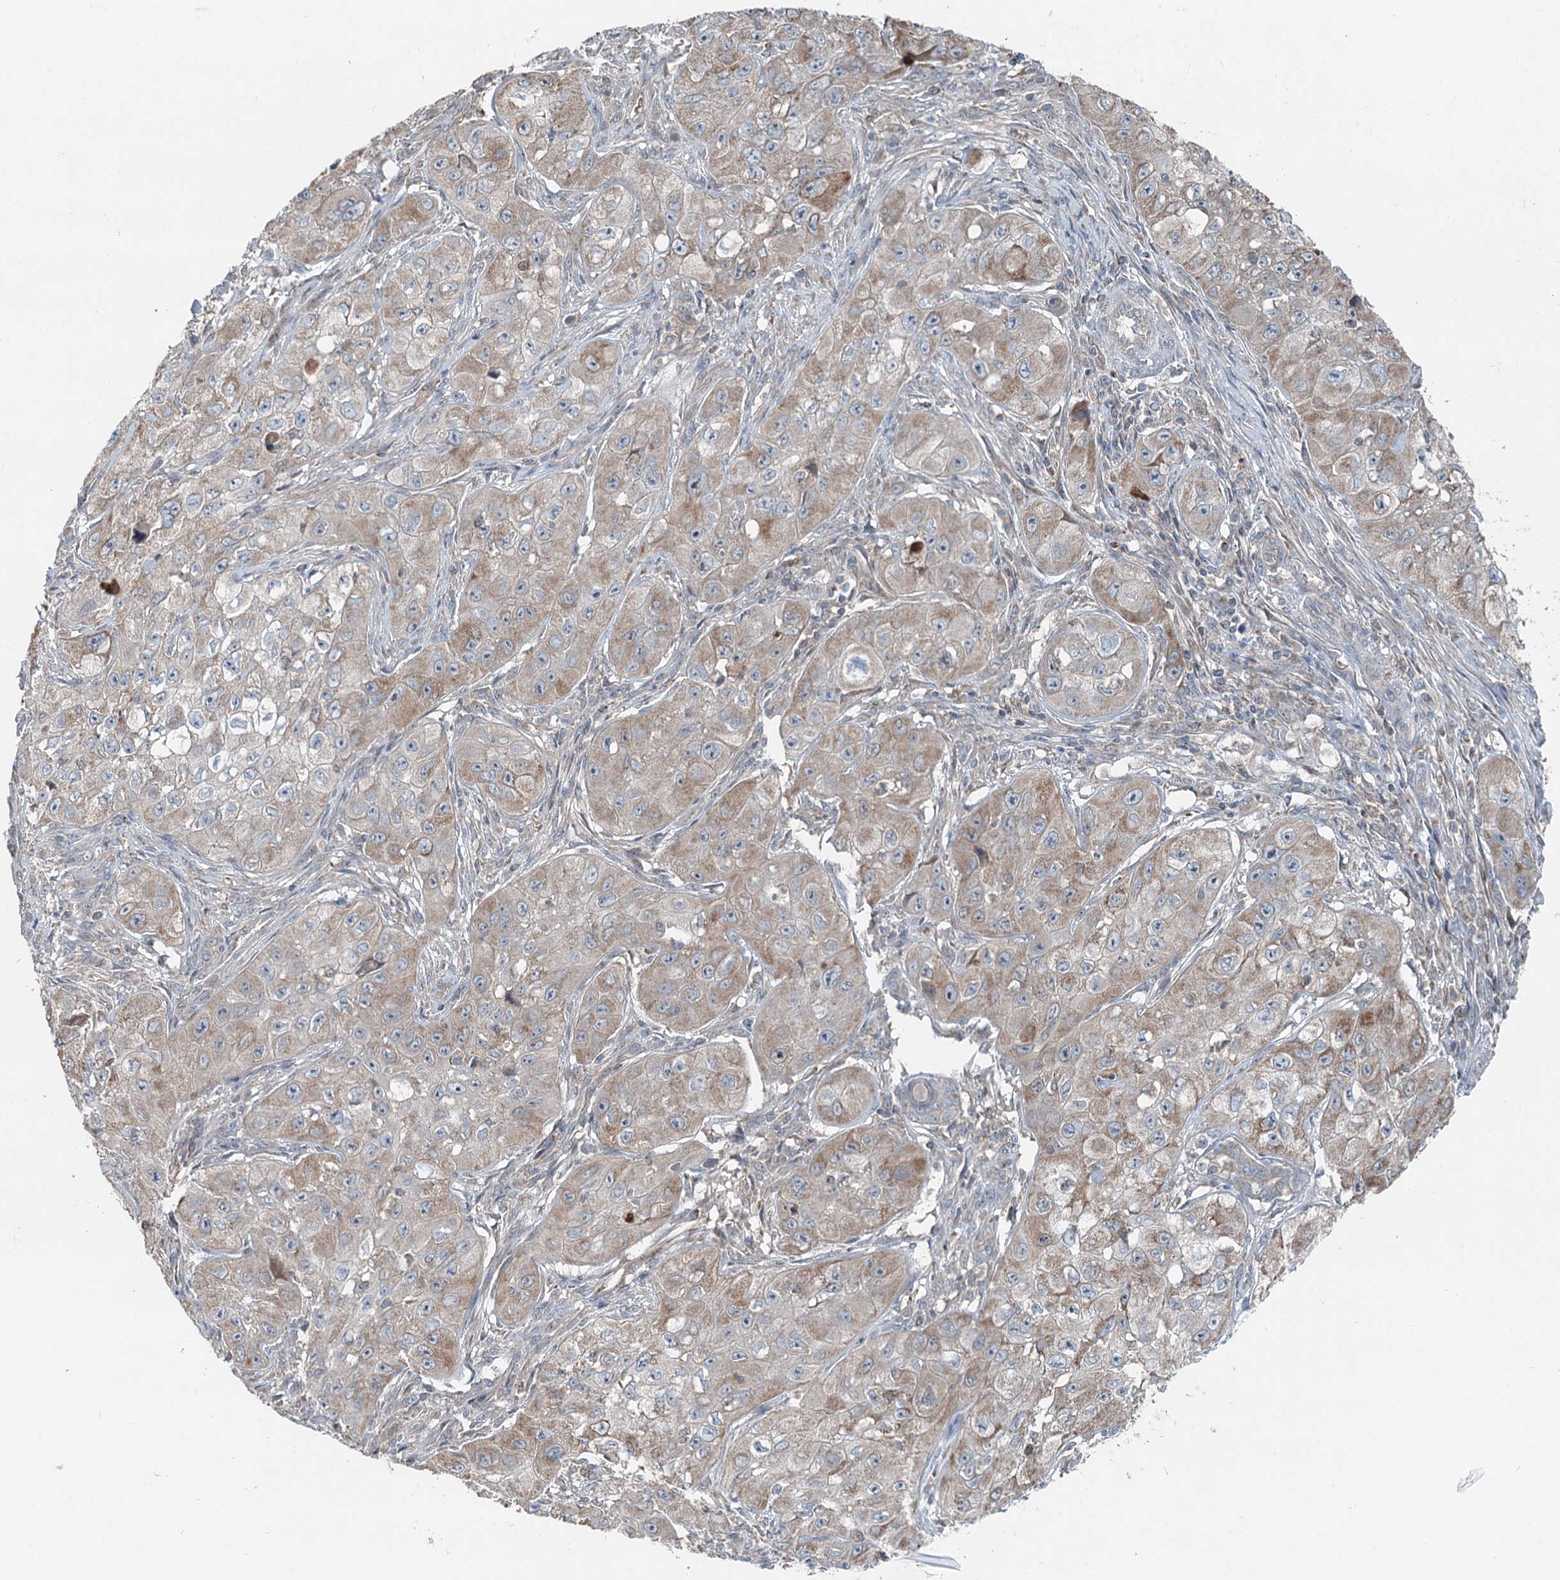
{"staining": {"intensity": "moderate", "quantity": "<25%", "location": "cytoplasmic/membranous"}, "tissue": "skin cancer", "cell_type": "Tumor cells", "image_type": "cancer", "snomed": [{"axis": "morphology", "description": "Squamous cell carcinoma, NOS"}, {"axis": "topography", "description": "Skin"}, {"axis": "topography", "description": "Subcutis"}], "caption": "Squamous cell carcinoma (skin) stained with immunohistochemistry reveals moderate cytoplasmic/membranous expression in approximately <25% of tumor cells.", "gene": "CHCHD5", "patient": {"sex": "male", "age": 73}}